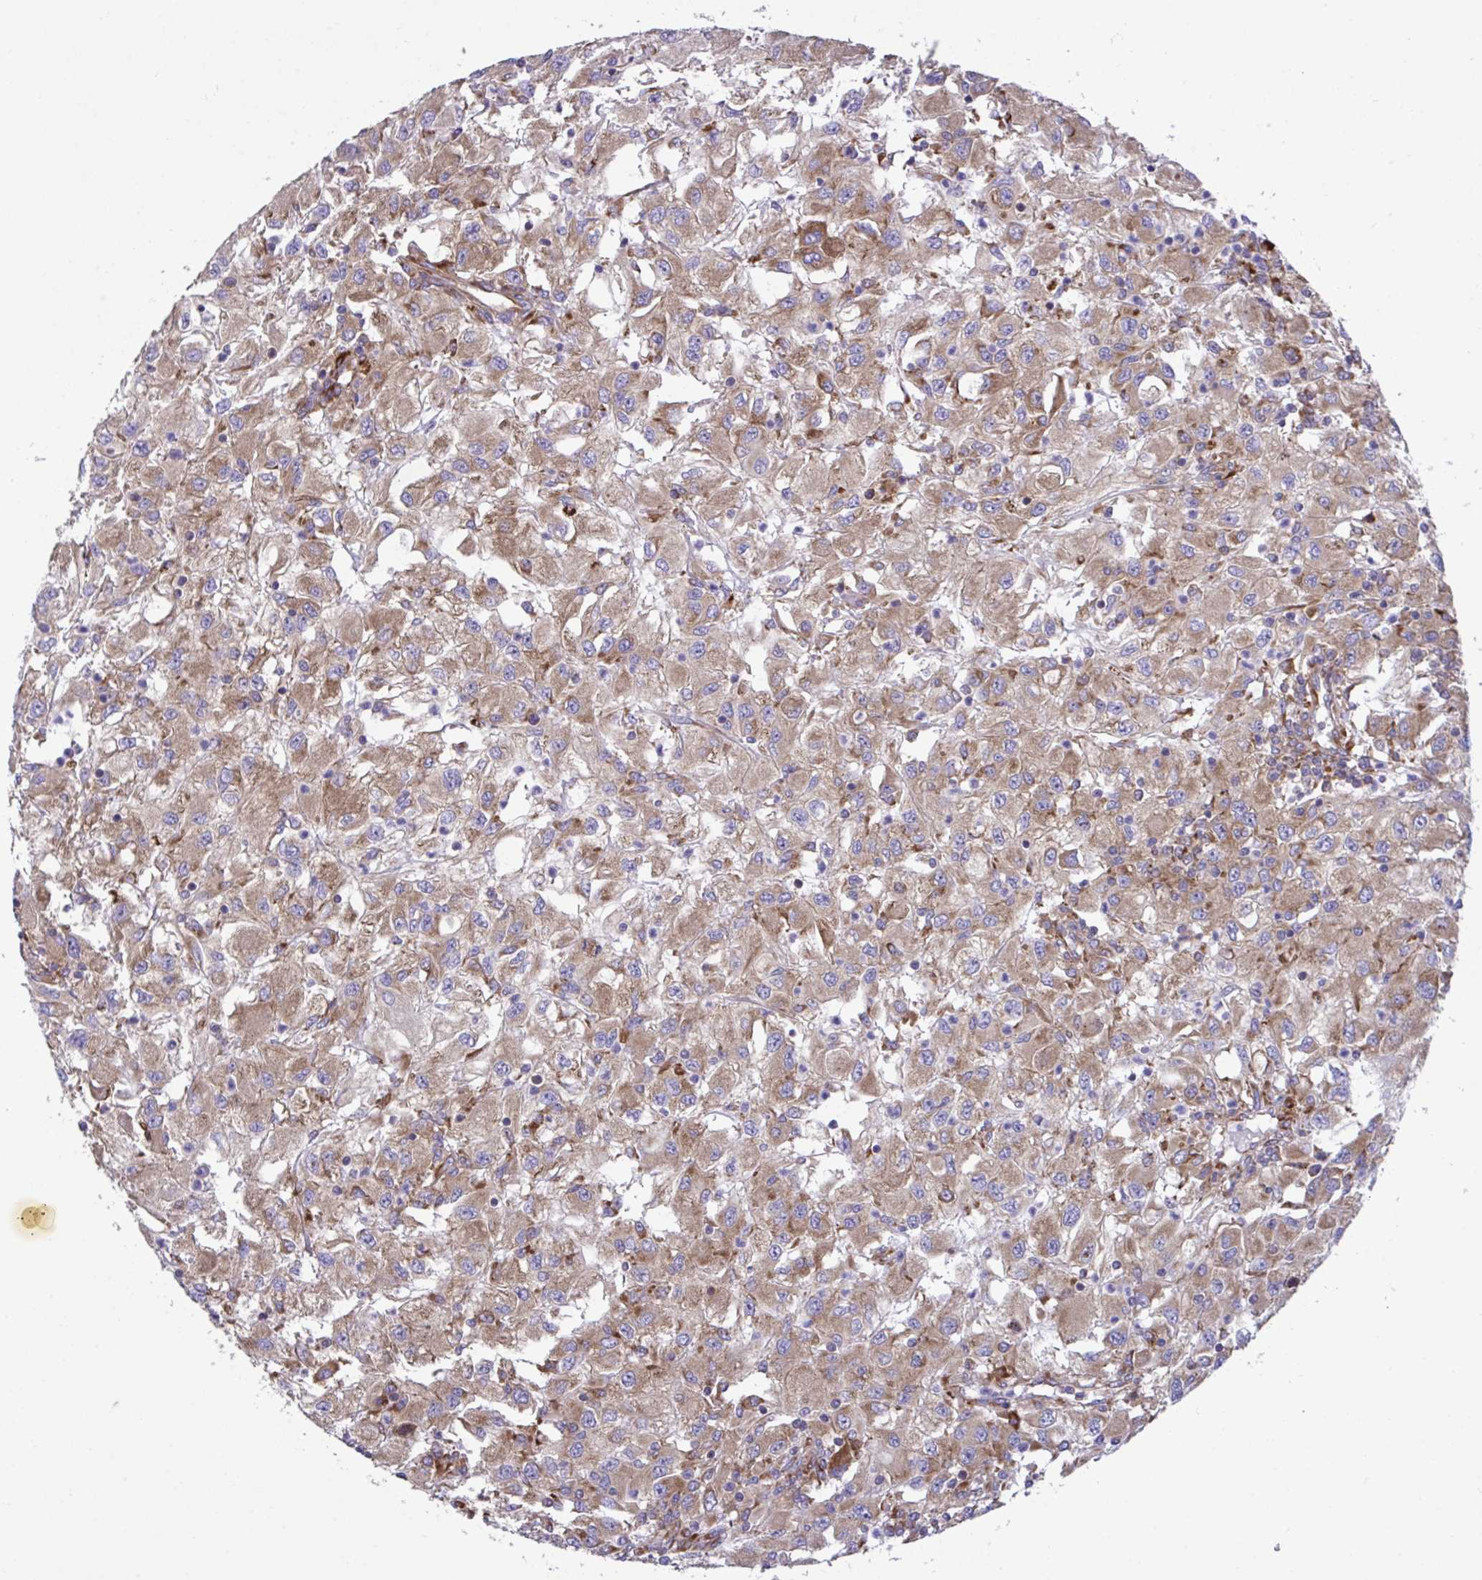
{"staining": {"intensity": "moderate", "quantity": ">75%", "location": "cytoplasmic/membranous"}, "tissue": "renal cancer", "cell_type": "Tumor cells", "image_type": "cancer", "snomed": [{"axis": "morphology", "description": "Adenocarcinoma, NOS"}, {"axis": "topography", "description": "Kidney"}], "caption": "Protein expression analysis of human renal cancer reveals moderate cytoplasmic/membranous staining in approximately >75% of tumor cells.", "gene": "RPS15", "patient": {"sex": "female", "age": 67}}